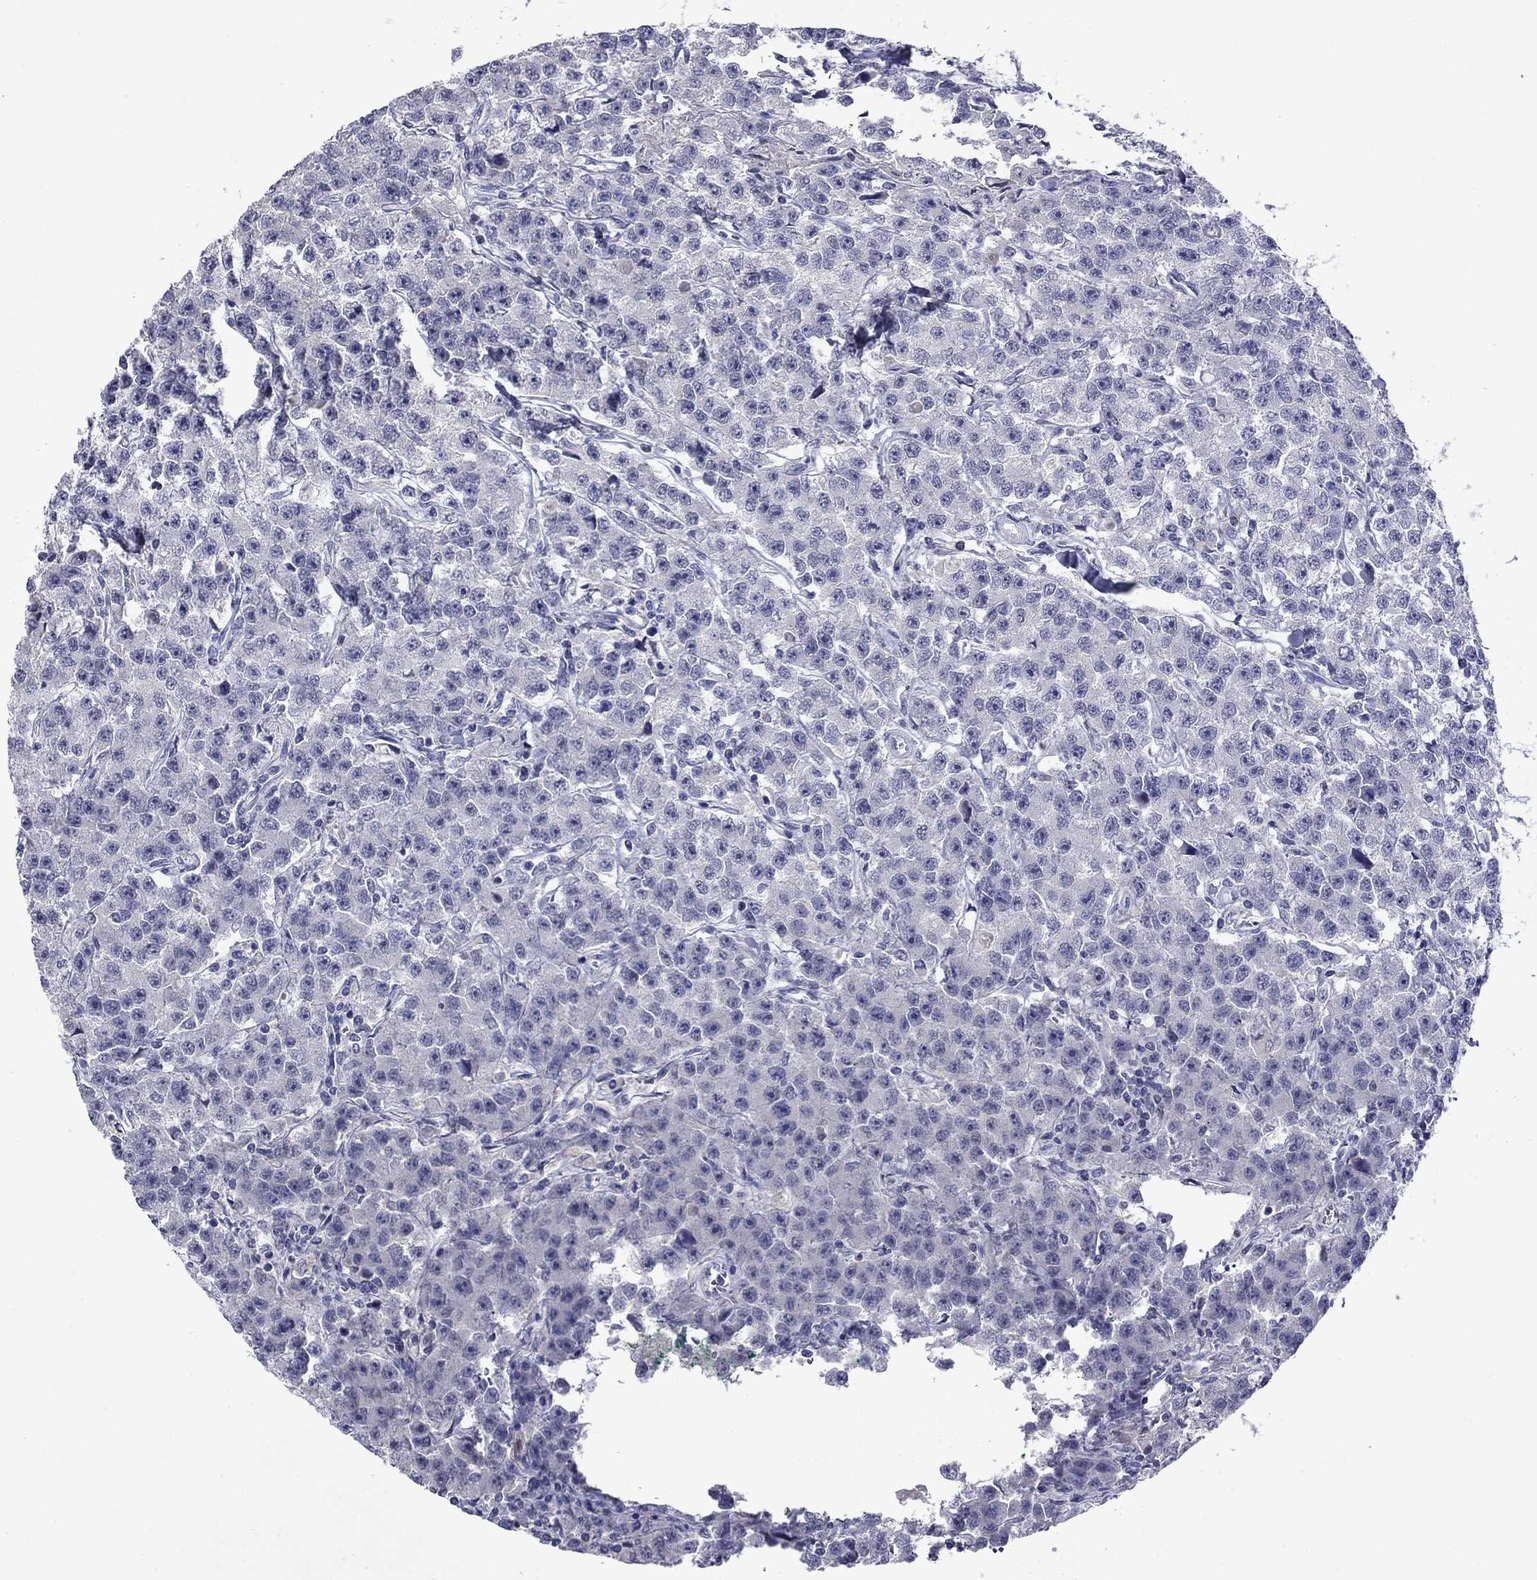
{"staining": {"intensity": "negative", "quantity": "none", "location": "none"}, "tissue": "testis cancer", "cell_type": "Tumor cells", "image_type": "cancer", "snomed": [{"axis": "morphology", "description": "Seminoma, NOS"}, {"axis": "topography", "description": "Testis"}], "caption": "This is a histopathology image of IHC staining of seminoma (testis), which shows no expression in tumor cells.", "gene": "CFAP119", "patient": {"sex": "male", "age": 59}}